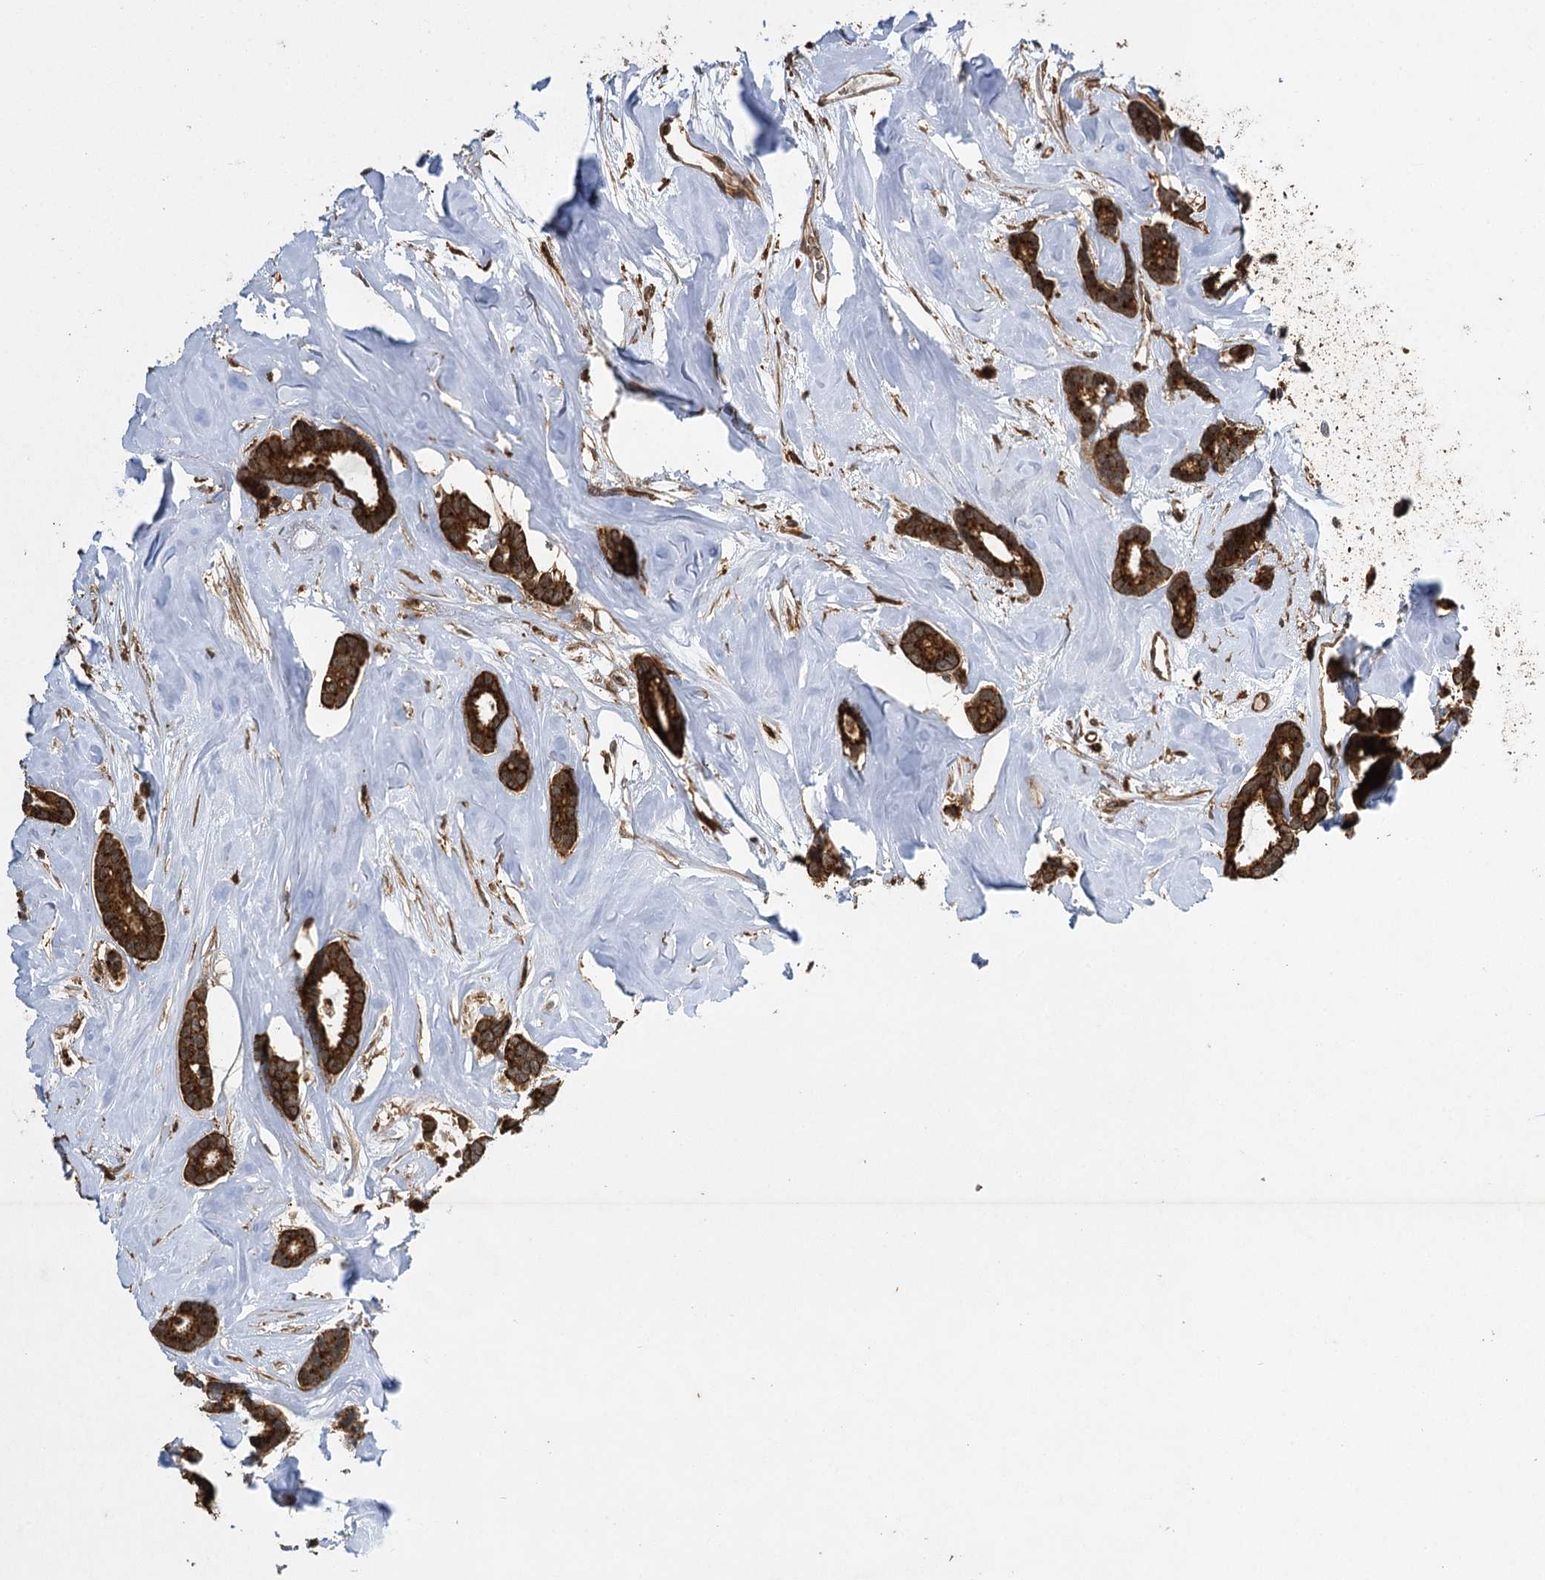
{"staining": {"intensity": "strong", "quantity": ">75%", "location": "cytoplasmic/membranous"}, "tissue": "breast cancer", "cell_type": "Tumor cells", "image_type": "cancer", "snomed": [{"axis": "morphology", "description": "Duct carcinoma"}, {"axis": "topography", "description": "Breast"}], "caption": "Breast cancer stained for a protein displays strong cytoplasmic/membranous positivity in tumor cells. The staining was performed using DAB (3,3'-diaminobenzidine), with brown indicating positive protein expression. Nuclei are stained blue with hematoxylin.", "gene": "IL11RA", "patient": {"sex": "female", "age": 87}}